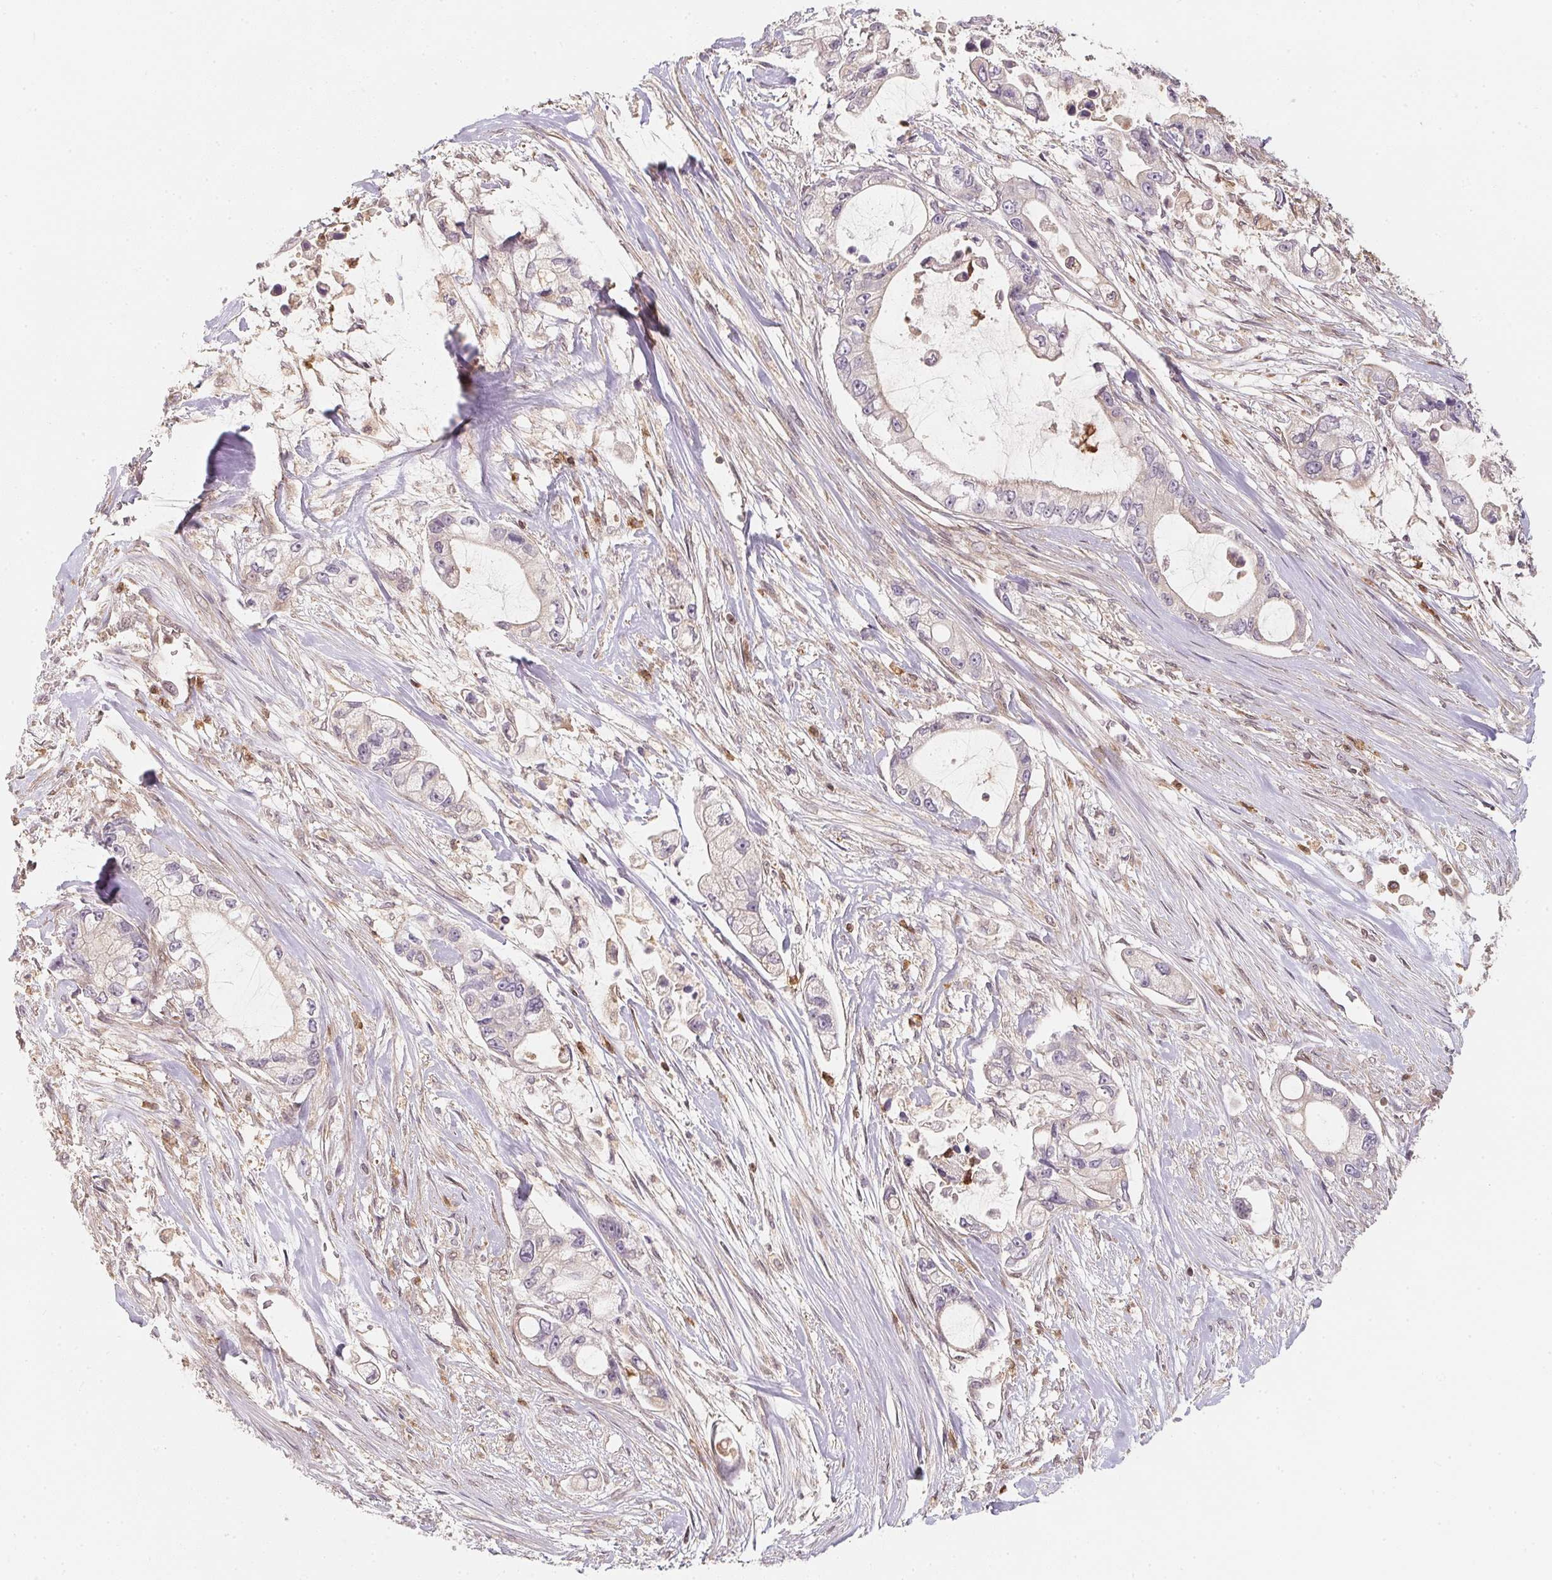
{"staining": {"intensity": "negative", "quantity": "none", "location": "none"}, "tissue": "pancreatic cancer", "cell_type": "Tumor cells", "image_type": "cancer", "snomed": [{"axis": "morphology", "description": "Adenocarcinoma, NOS"}, {"axis": "topography", "description": "Pancreas"}], "caption": "The photomicrograph reveals no significant staining in tumor cells of adenocarcinoma (pancreatic). (Immunohistochemistry (ihc), brightfield microscopy, high magnification).", "gene": "ANKRD13A", "patient": {"sex": "female", "age": 69}}